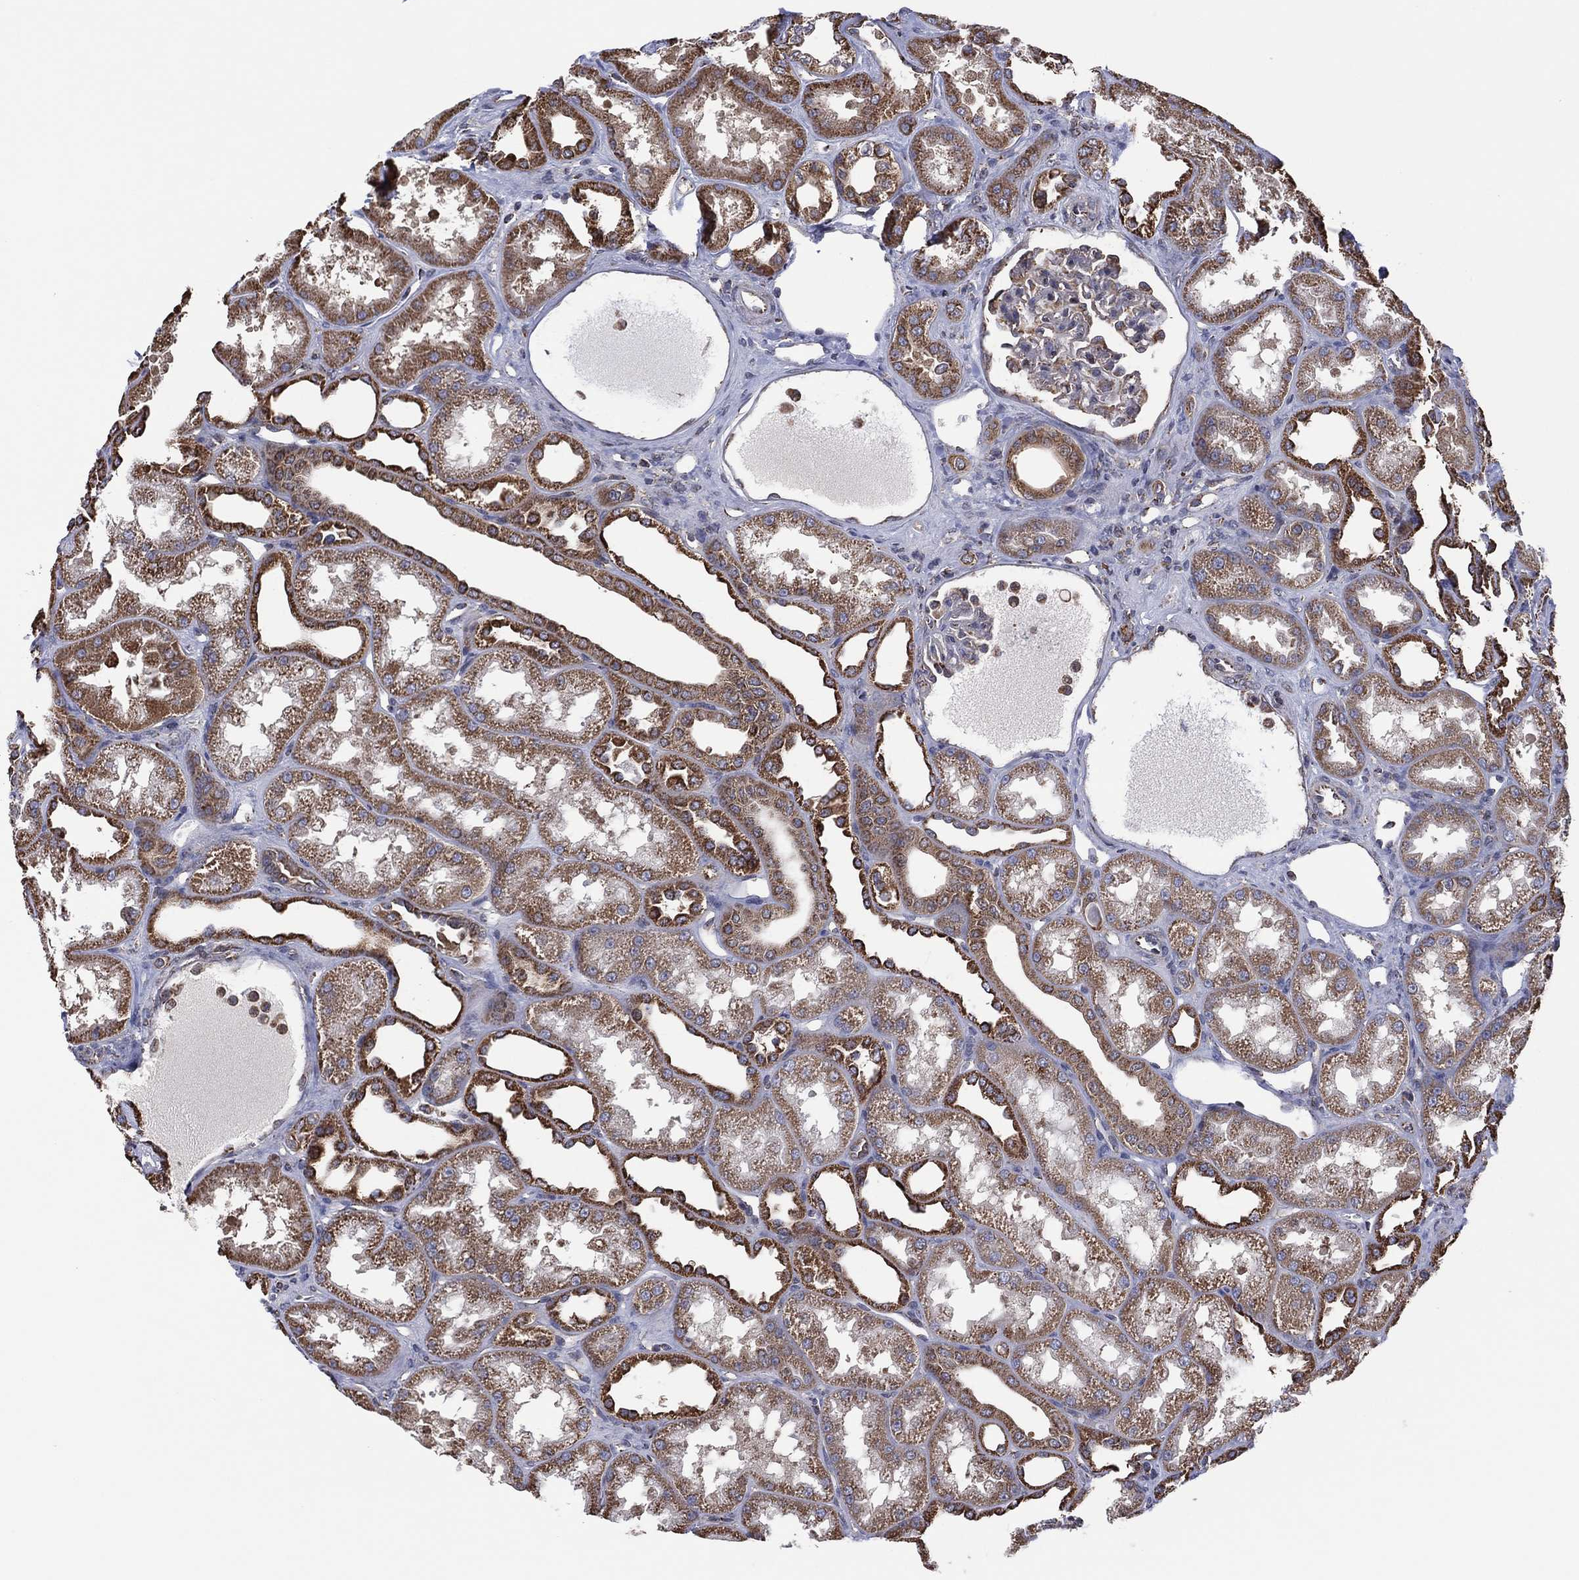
{"staining": {"intensity": "weak", "quantity": "<25%", "location": "cytoplasmic/membranous"}, "tissue": "kidney", "cell_type": "Cells in glomeruli", "image_type": "normal", "snomed": [{"axis": "morphology", "description": "Normal tissue, NOS"}, {"axis": "topography", "description": "Kidney"}], "caption": "Immunohistochemistry of unremarkable human kidney reveals no expression in cells in glomeruli. The staining was performed using DAB to visualize the protein expression in brown, while the nuclei were stained in blue with hematoxylin (Magnification: 20x).", "gene": "PIDD1", "patient": {"sex": "male", "age": 61}}